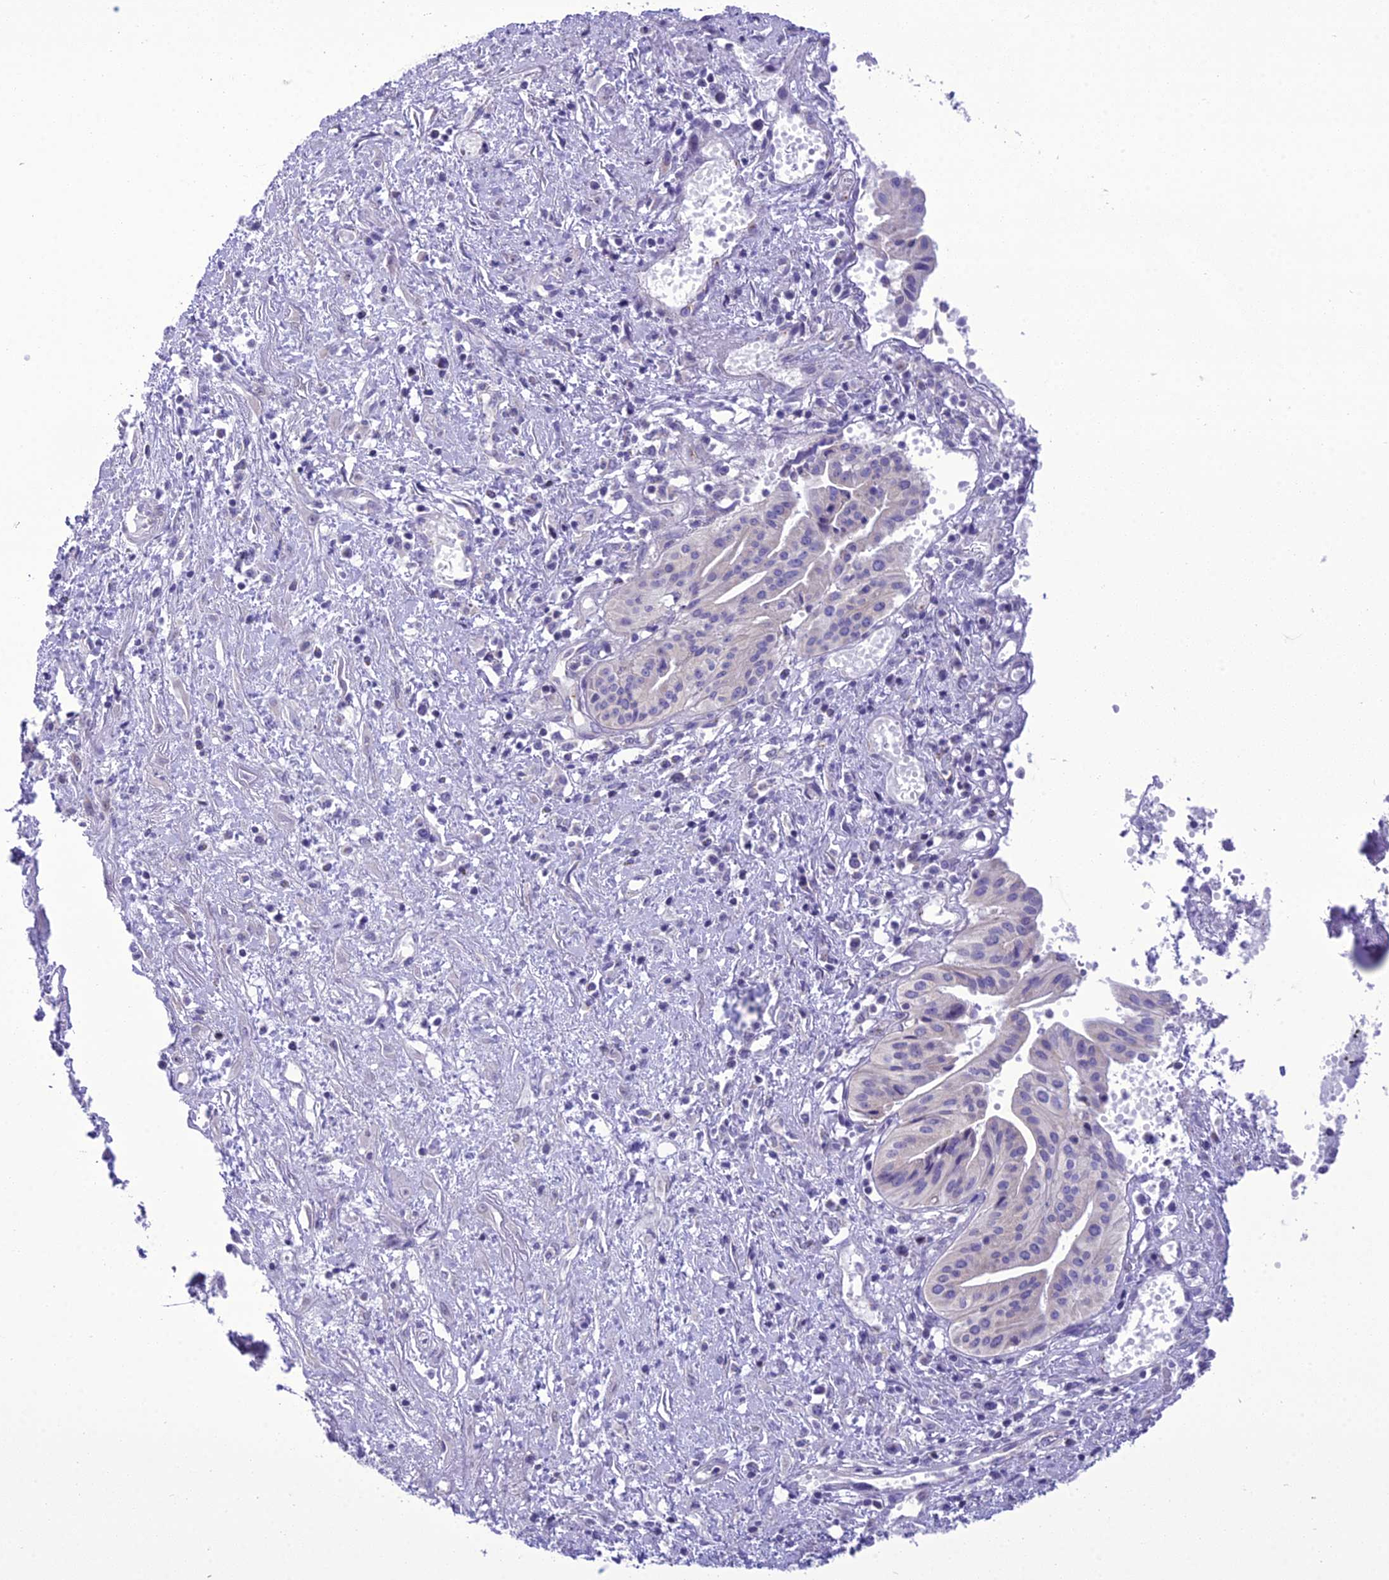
{"staining": {"intensity": "negative", "quantity": "none", "location": "none"}, "tissue": "pancreatic cancer", "cell_type": "Tumor cells", "image_type": "cancer", "snomed": [{"axis": "morphology", "description": "Adenocarcinoma, NOS"}, {"axis": "topography", "description": "Pancreas"}], "caption": "Tumor cells show no significant protein positivity in pancreatic cancer (adenocarcinoma). Brightfield microscopy of immunohistochemistry stained with DAB (brown) and hematoxylin (blue), captured at high magnification.", "gene": "B9D2", "patient": {"sex": "female", "age": 50}}